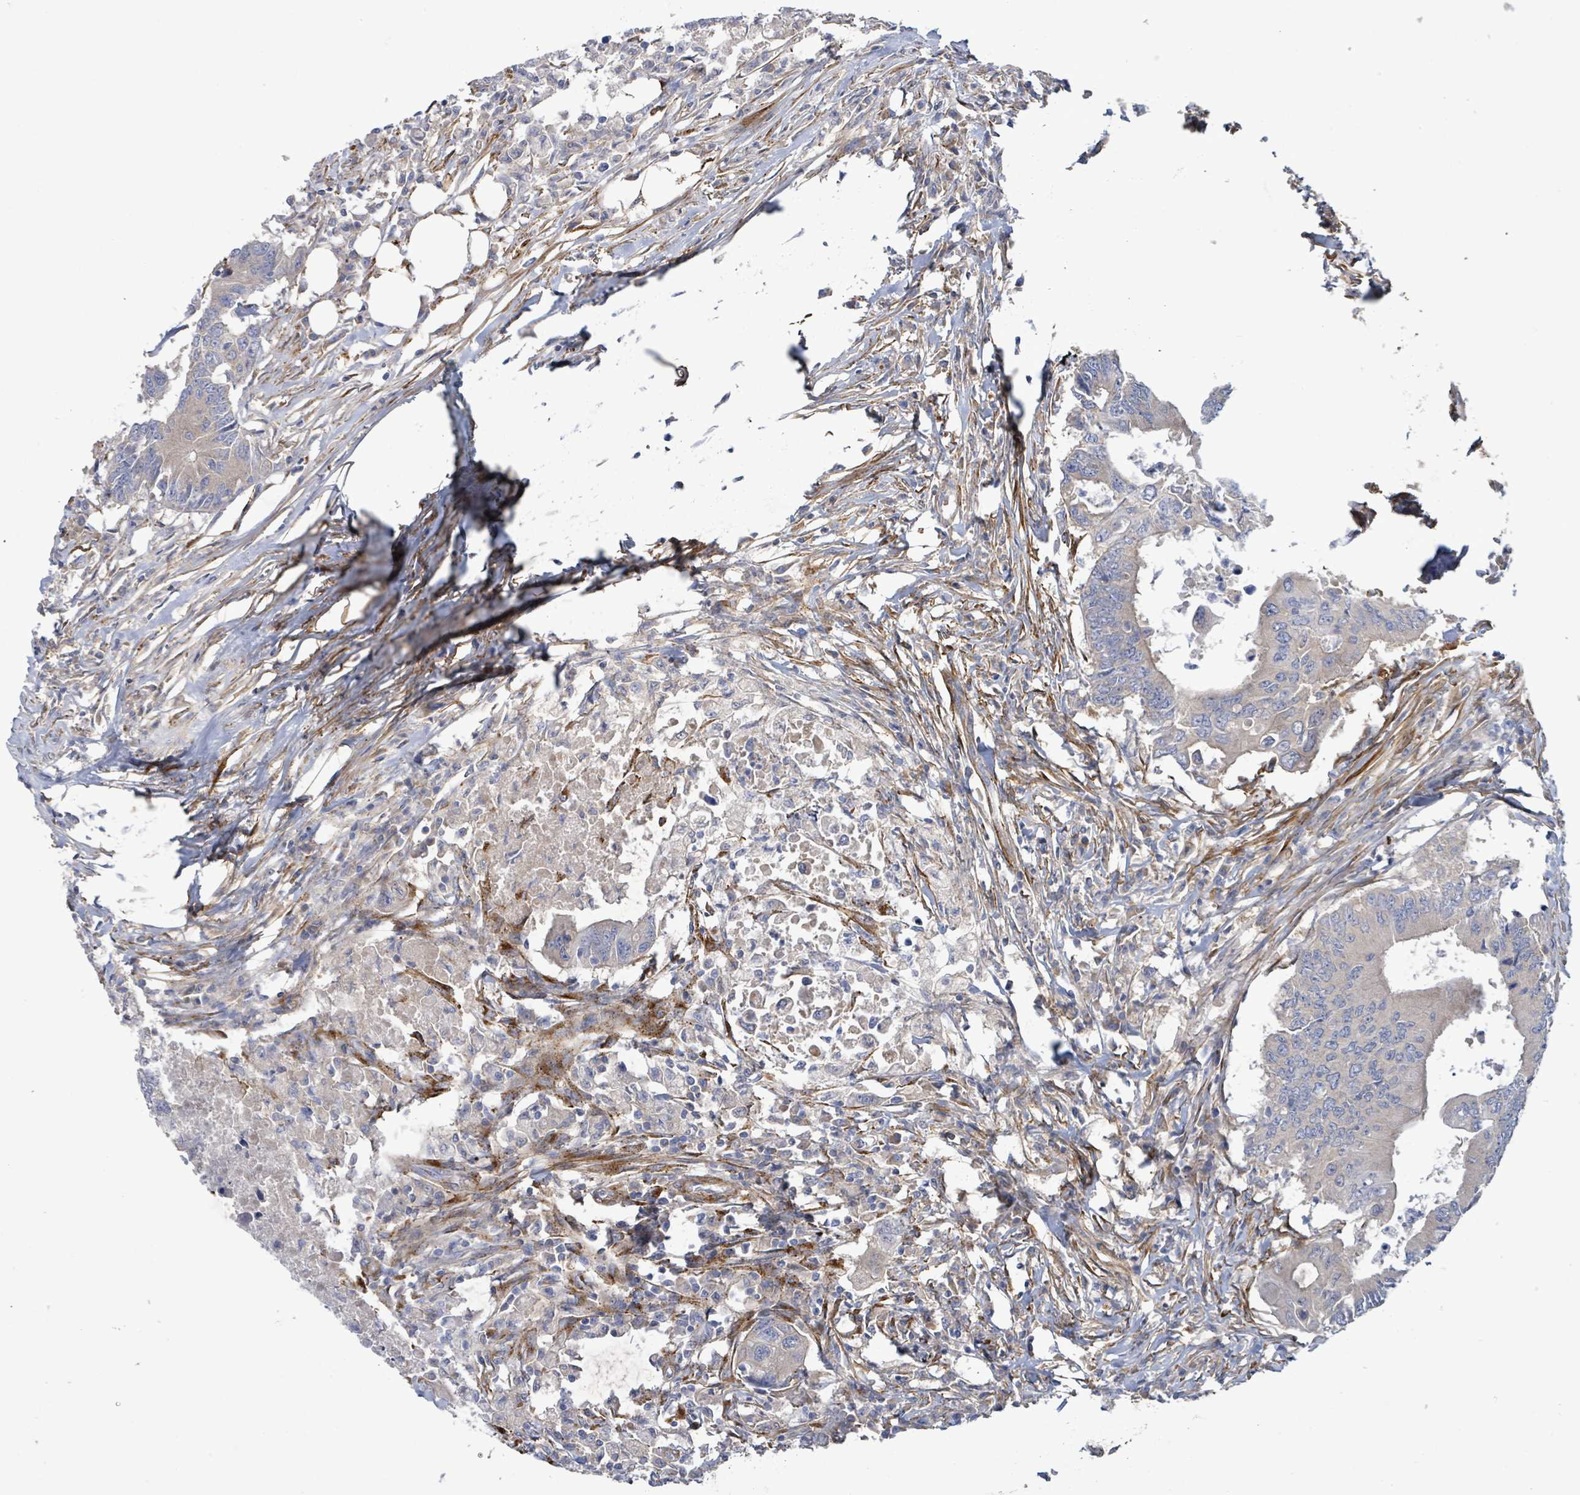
{"staining": {"intensity": "negative", "quantity": "none", "location": "none"}, "tissue": "colorectal cancer", "cell_type": "Tumor cells", "image_type": "cancer", "snomed": [{"axis": "morphology", "description": "Adenocarcinoma, NOS"}, {"axis": "topography", "description": "Colon"}], "caption": "Adenocarcinoma (colorectal) was stained to show a protein in brown. There is no significant expression in tumor cells. (Stains: DAB (3,3'-diaminobenzidine) IHC with hematoxylin counter stain, Microscopy: brightfield microscopy at high magnification).", "gene": "DMRTC1B", "patient": {"sex": "male", "age": 71}}